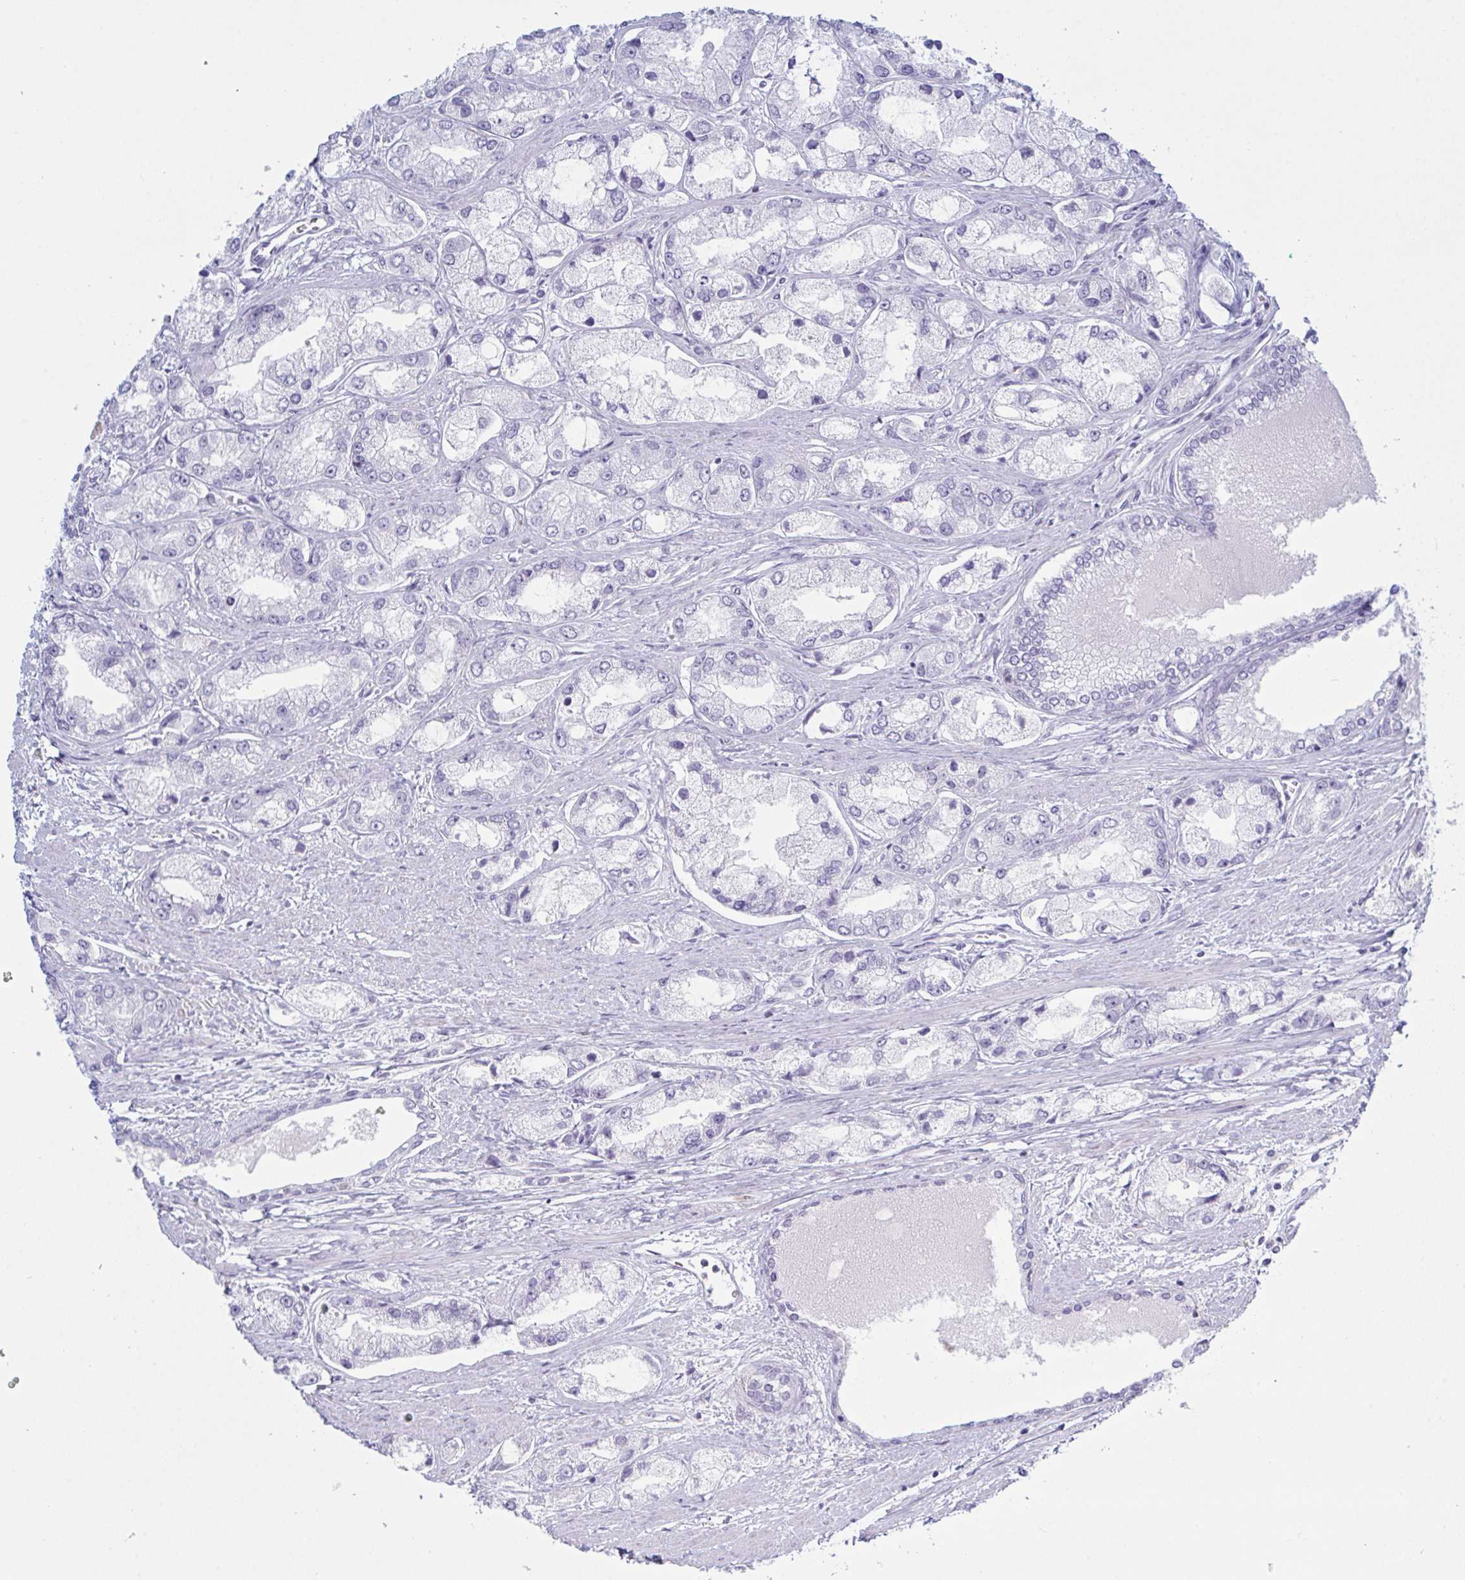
{"staining": {"intensity": "negative", "quantity": "none", "location": "none"}, "tissue": "prostate cancer", "cell_type": "Tumor cells", "image_type": "cancer", "snomed": [{"axis": "morphology", "description": "Adenocarcinoma, Low grade"}, {"axis": "topography", "description": "Prostate"}], "caption": "The histopathology image reveals no staining of tumor cells in prostate cancer (low-grade adenocarcinoma).", "gene": "MYO1F", "patient": {"sex": "male", "age": 69}}